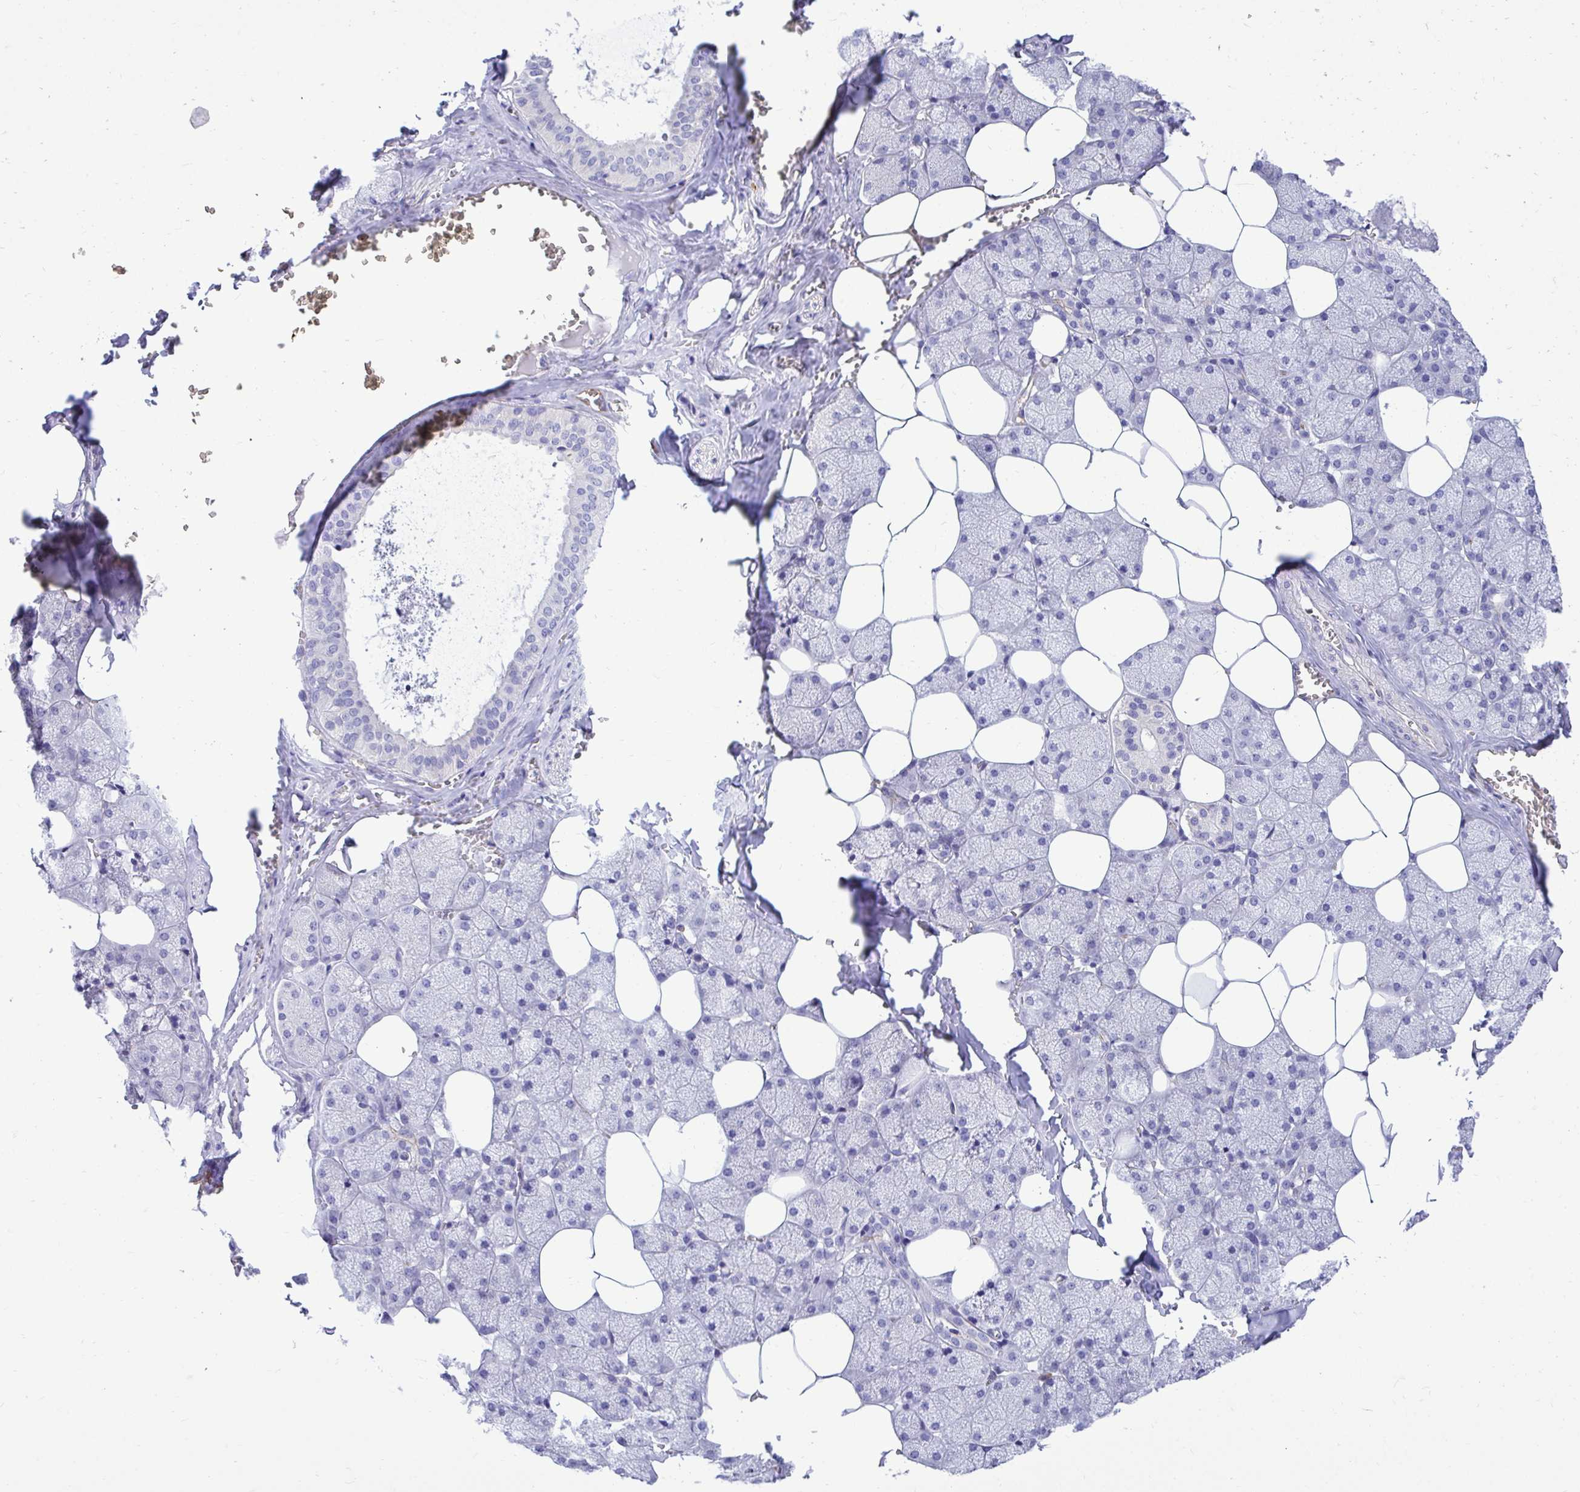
{"staining": {"intensity": "negative", "quantity": "none", "location": "none"}, "tissue": "salivary gland", "cell_type": "Glandular cells", "image_type": "normal", "snomed": [{"axis": "morphology", "description": "Normal tissue, NOS"}, {"axis": "topography", "description": "Salivary gland"}, {"axis": "topography", "description": "Peripheral nerve tissue"}], "caption": "Glandular cells are negative for brown protein staining in unremarkable salivary gland. (DAB (3,3'-diaminobenzidine) immunohistochemistry, high magnification).", "gene": "ABCG2", "patient": {"sex": "male", "age": 38}}